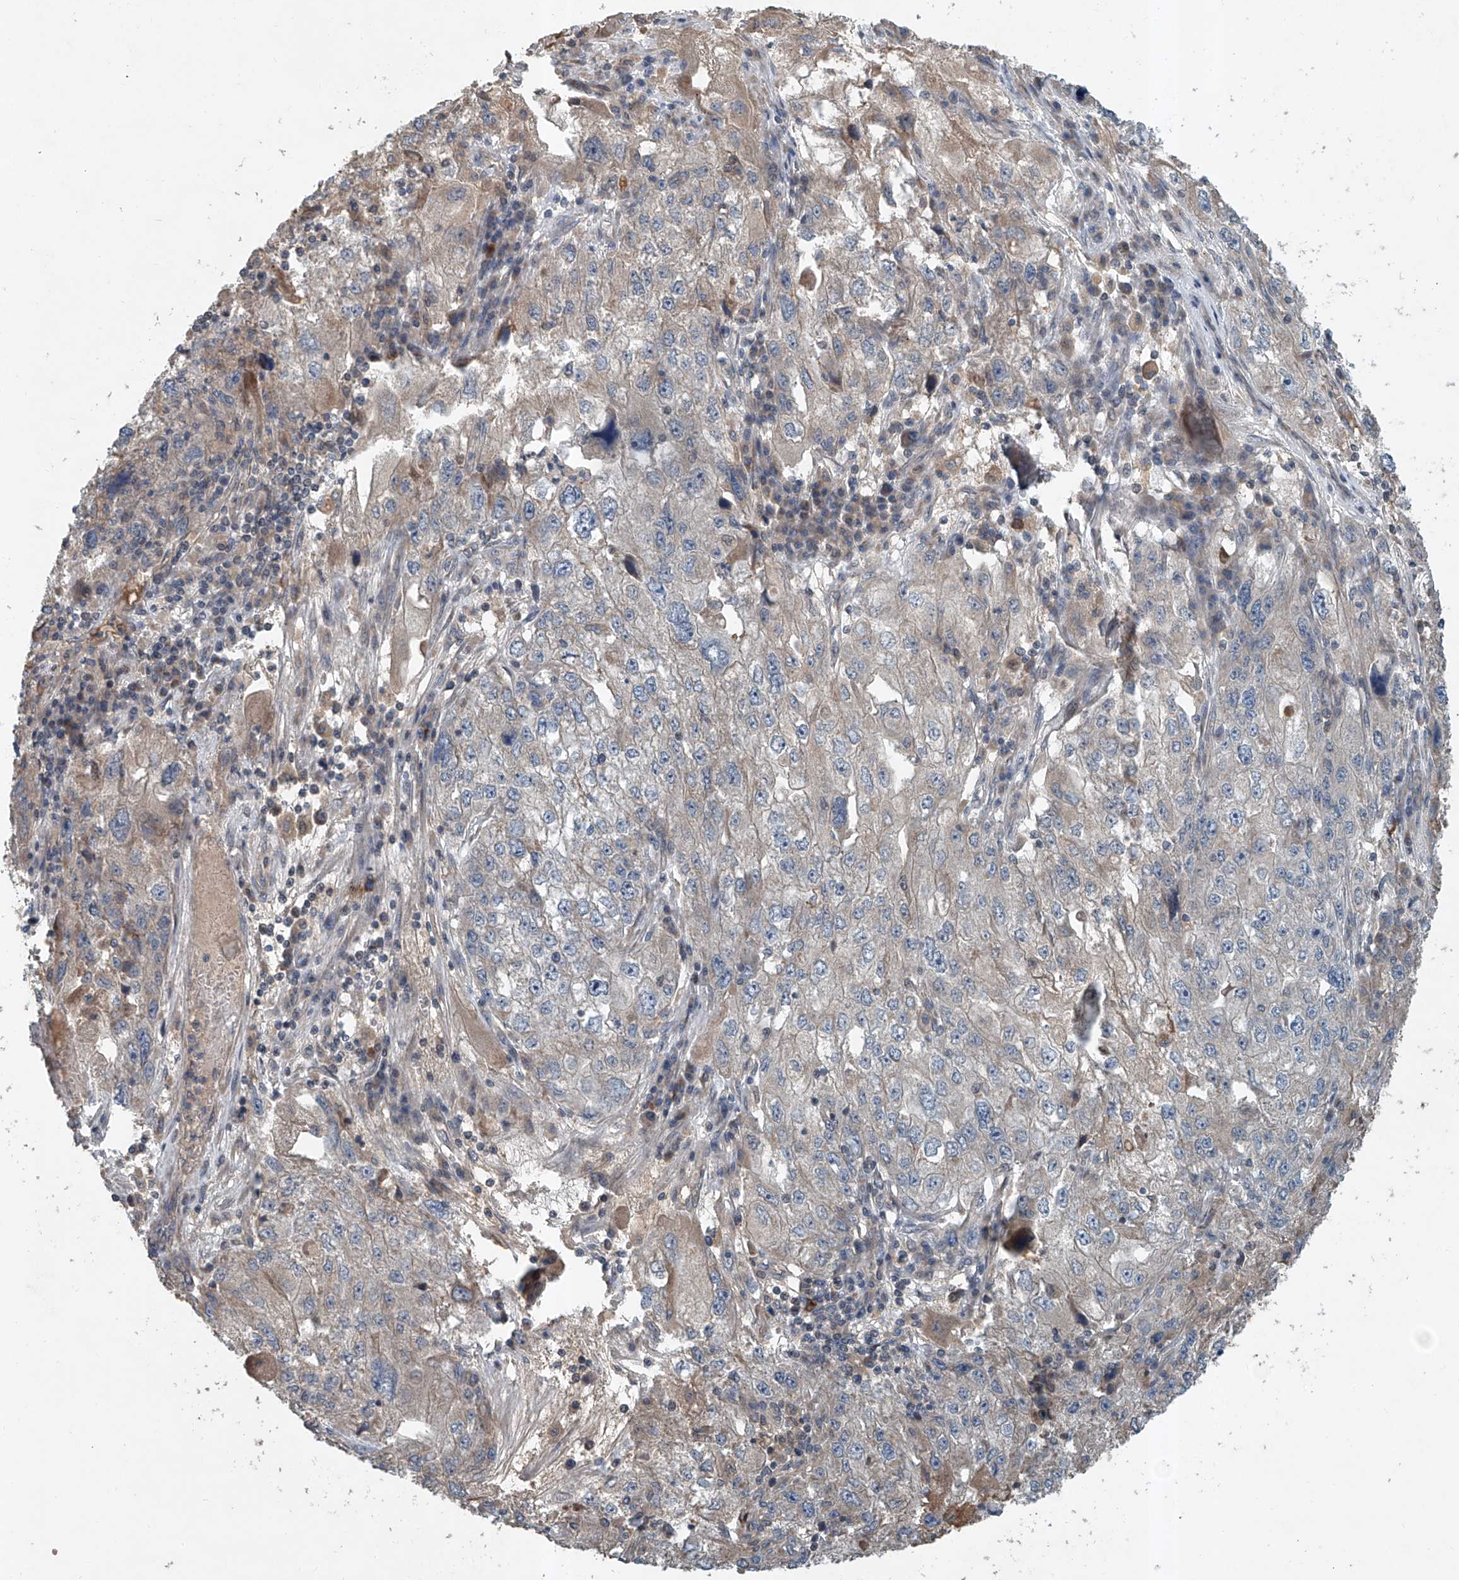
{"staining": {"intensity": "weak", "quantity": "<25%", "location": "cytoplasmic/membranous"}, "tissue": "endometrial cancer", "cell_type": "Tumor cells", "image_type": "cancer", "snomed": [{"axis": "morphology", "description": "Adenocarcinoma, NOS"}, {"axis": "topography", "description": "Endometrium"}], "caption": "This is an immunohistochemistry image of human endometrial cancer. There is no expression in tumor cells.", "gene": "ADAM23", "patient": {"sex": "female", "age": 49}}